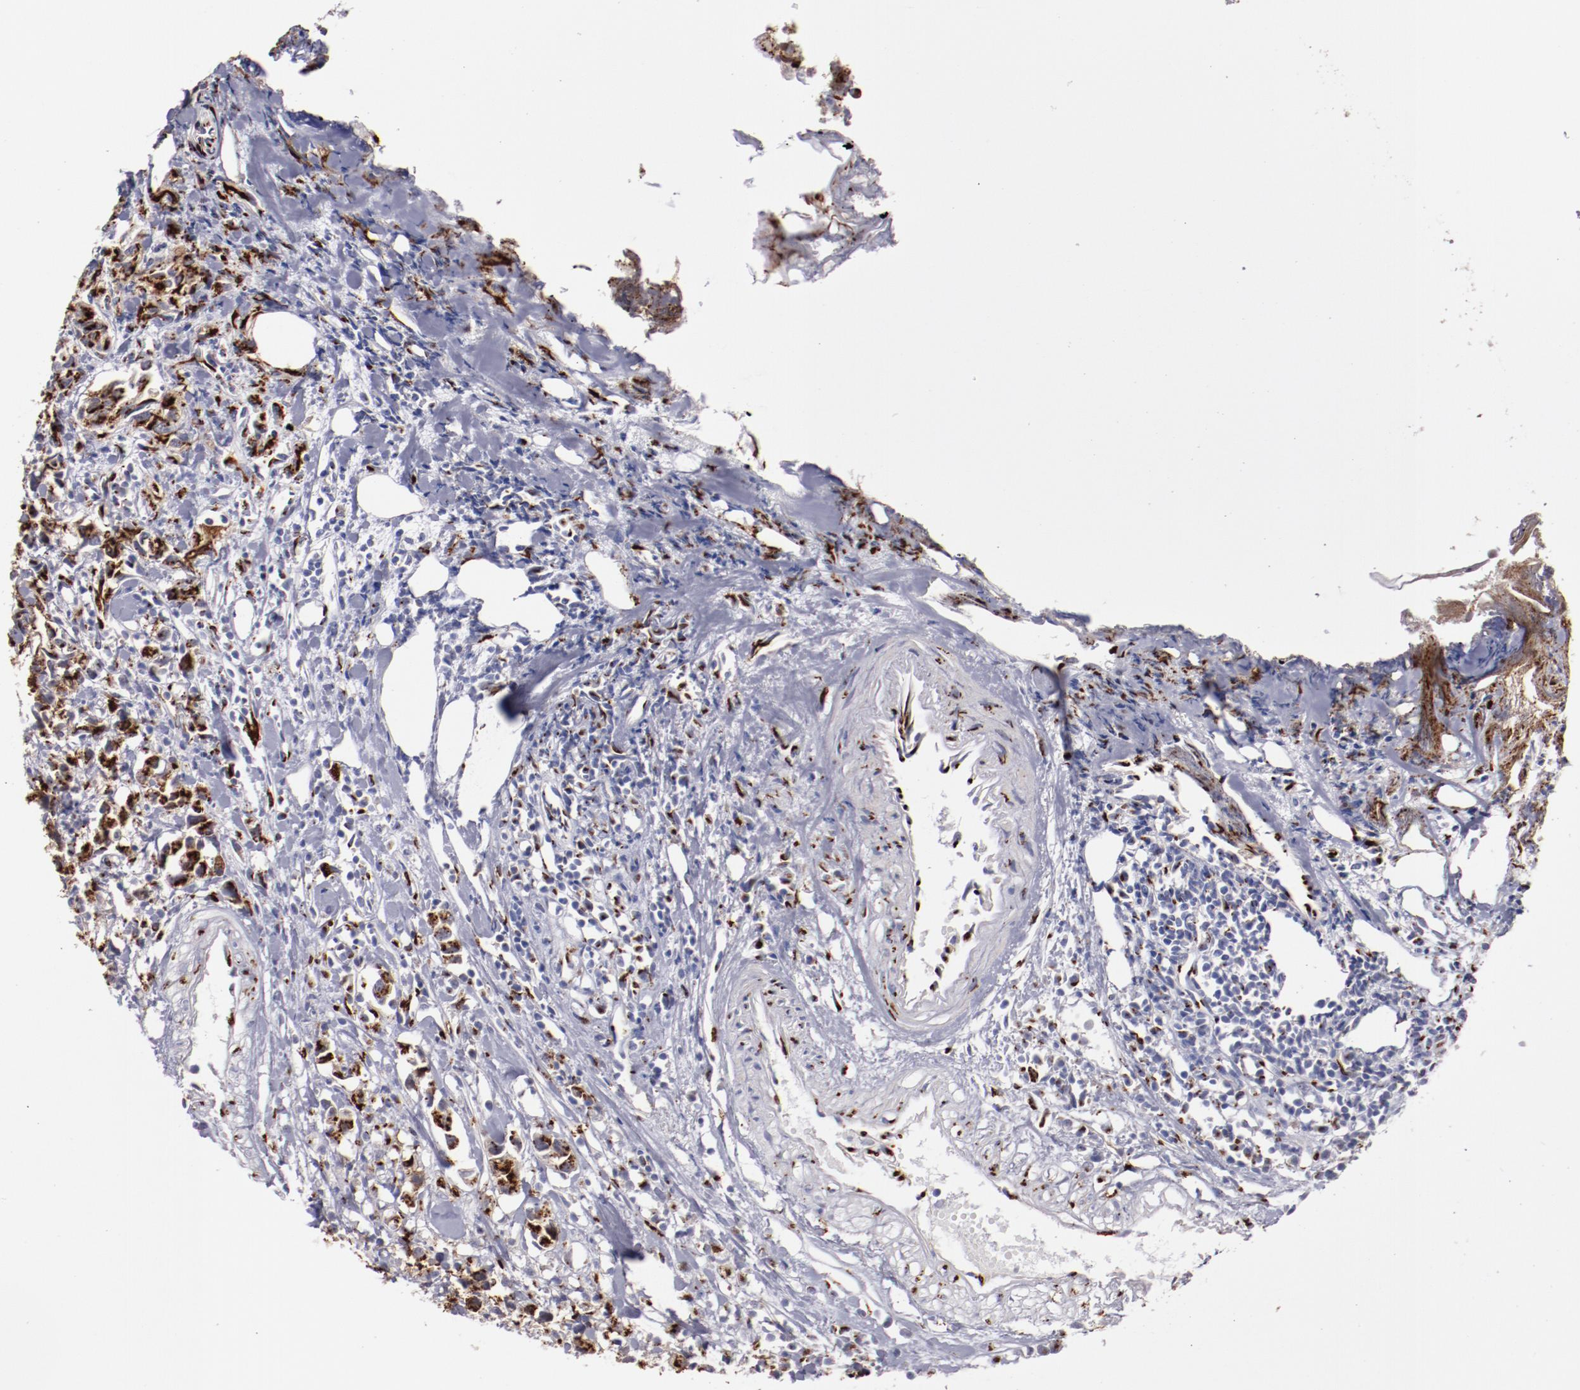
{"staining": {"intensity": "strong", "quantity": ">75%", "location": "cytoplasmic/membranous"}, "tissue": "urothelial cancer", "cell_type": "Tumor cells", "image_type": "cancer", "snomed": [{"axis": "morphology", "description": "Urothelial carcinoma, High grade"}, {"axis": "topography", "description": "Urinary bladder"}], "caption": "A brown stain shows strong cytoplasmic/membranous expression of a protein in urothelial cancer tumor cells.", "gene": "GOLIM4", "patient": {"sex": "female", "age": 75}}